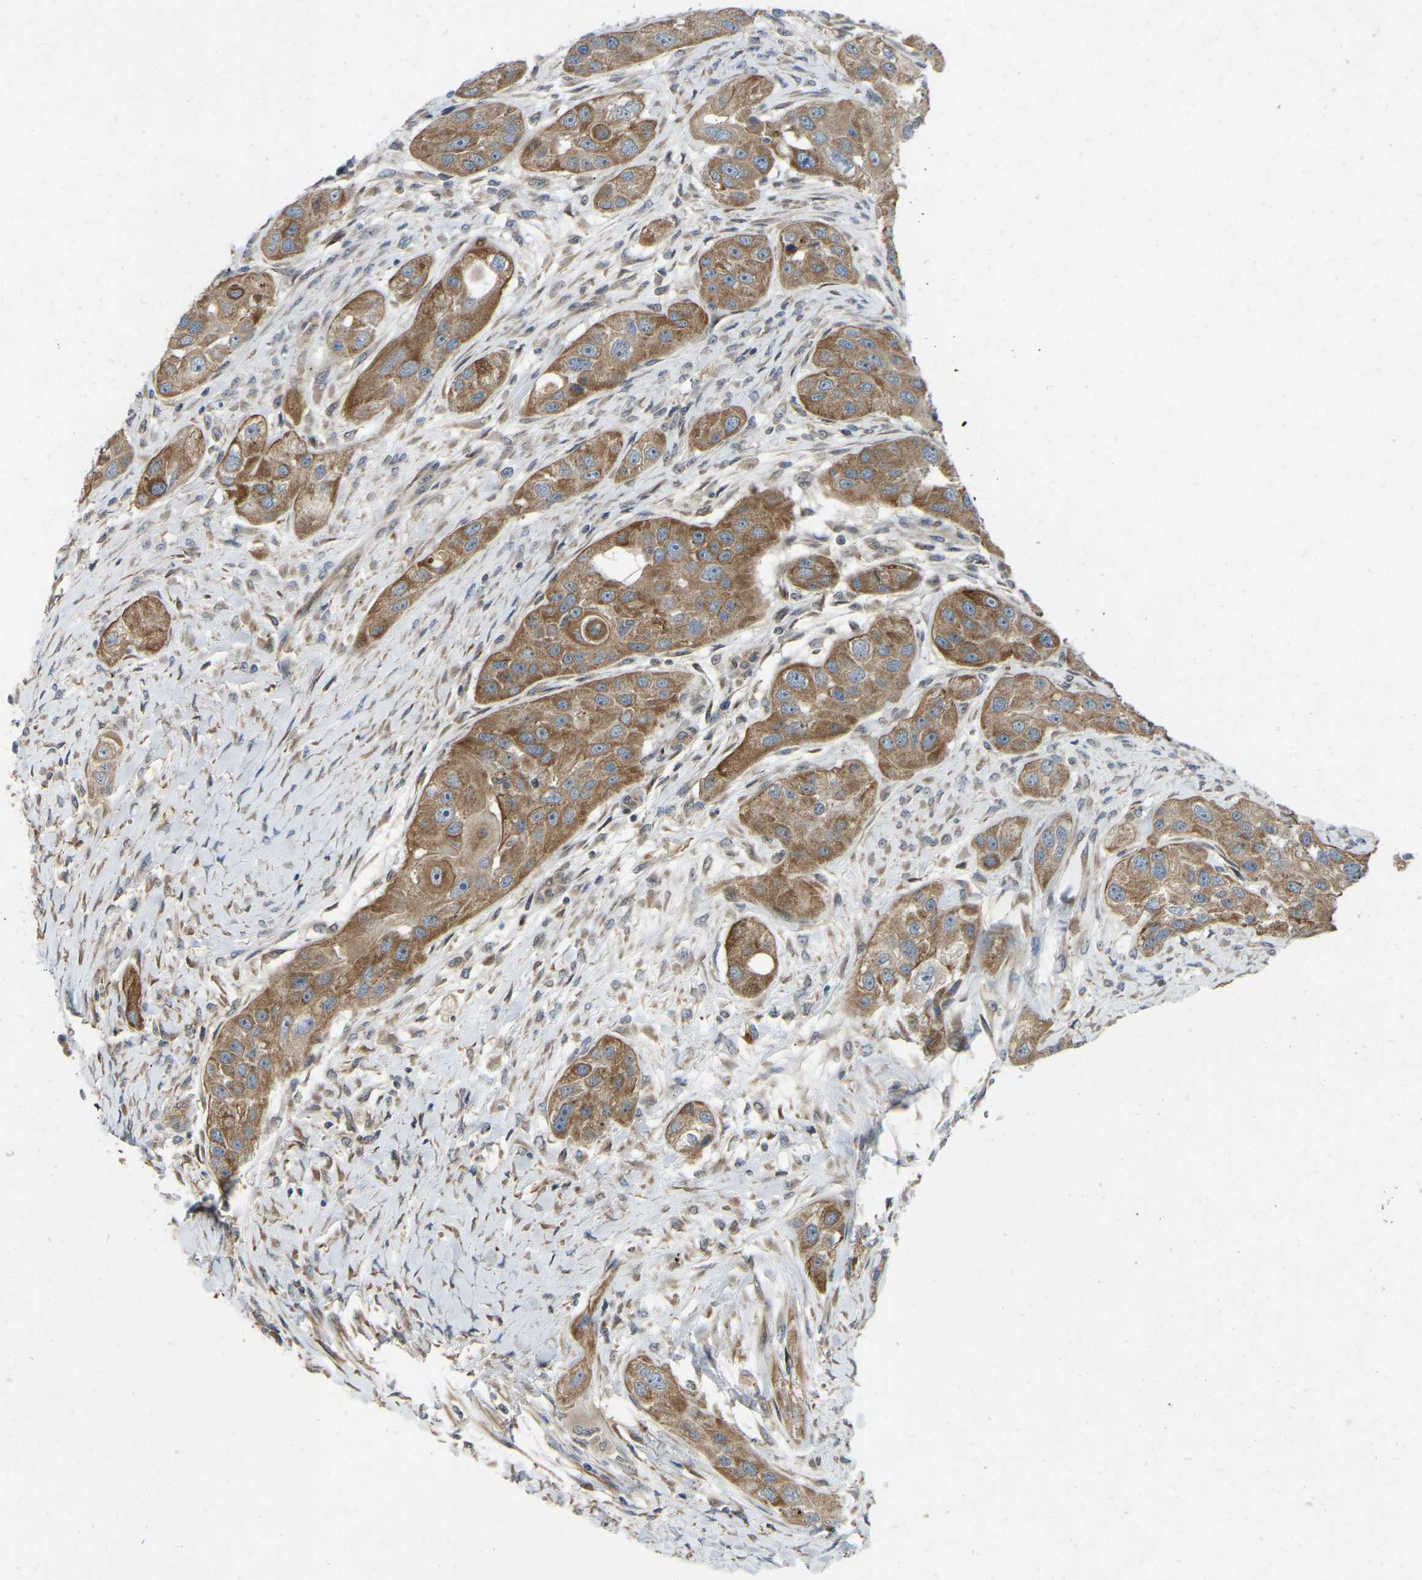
{"staining": {"intensity": "moderate", "quantity": ">75%", "location": "cytoplasmic/membranous"}, "tissue": "head and neck cancer", "cell_type": "Tumor cells", "image_type": "cancer", "snomed": [{"axis": "morphology", "description": "Normal tissue, NOS"}, {"axis": "morphology", "description": "Squamous cell carcinoma, NOS"}, {"axis": "topography", "description": "Skeletal muscle"}, {"axis": "topography", "description": "Head-Neck"}], "caption": "There is medium levels of moderate cytoplasmic/membranous expression in tumor cells of squamous cell carcinoma (head and neck), as demonstrated by immunohistochemical staining (brown color).", "gene": "C21orf91", "patient": {"sex": "male", "age": 51}}